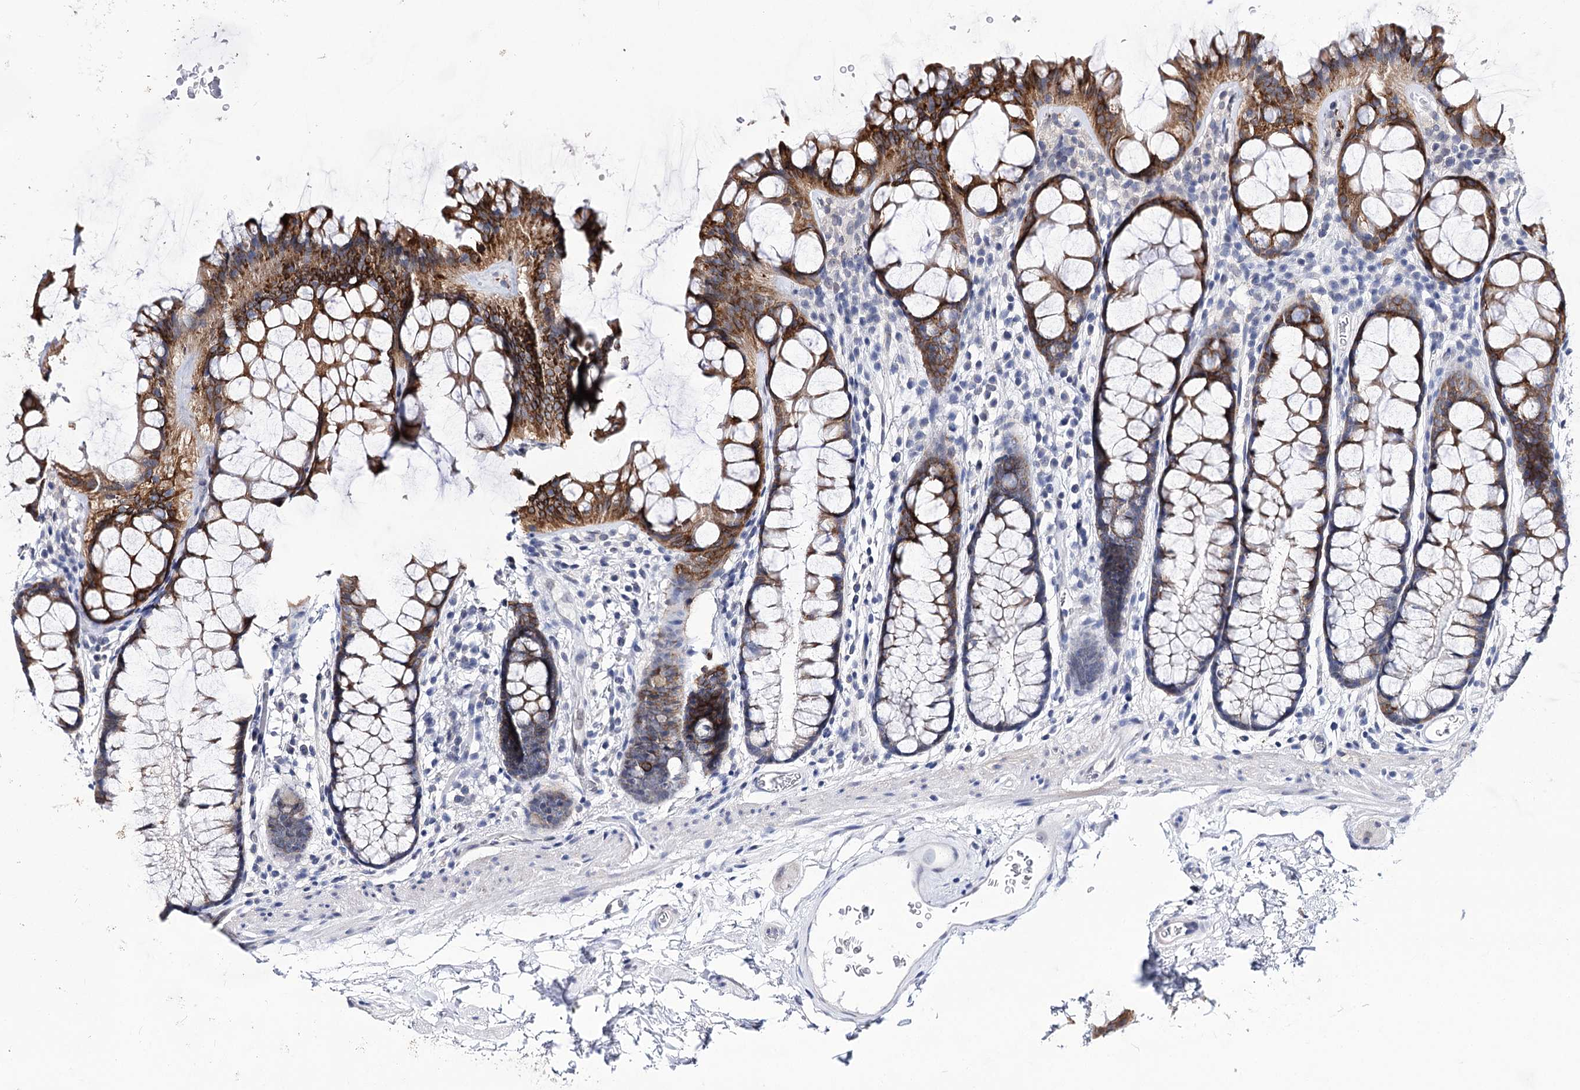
{"staining": {"intensity": "negative", "quantity": "none", "location": "none"}, "tissue": "colon", "cell_type": "Endothelial cells", "image_type": "normal", "snomed": [{"axis": "morphology", "description": "Normal tissue, NOS"}, {"axis": "topography", "description": "Colon"}], "caption": "Immunohistochemical staining of benign human colon exhibits no significant positivity in endothelial cells. The staining was performed using DAB to visualize the protein expression in brown, while the nuclei were stained in blue with hematoxylin (Magnification: 20x).", "gene": "TMEM201", "patient": {"sex": "female", "age": 82}}